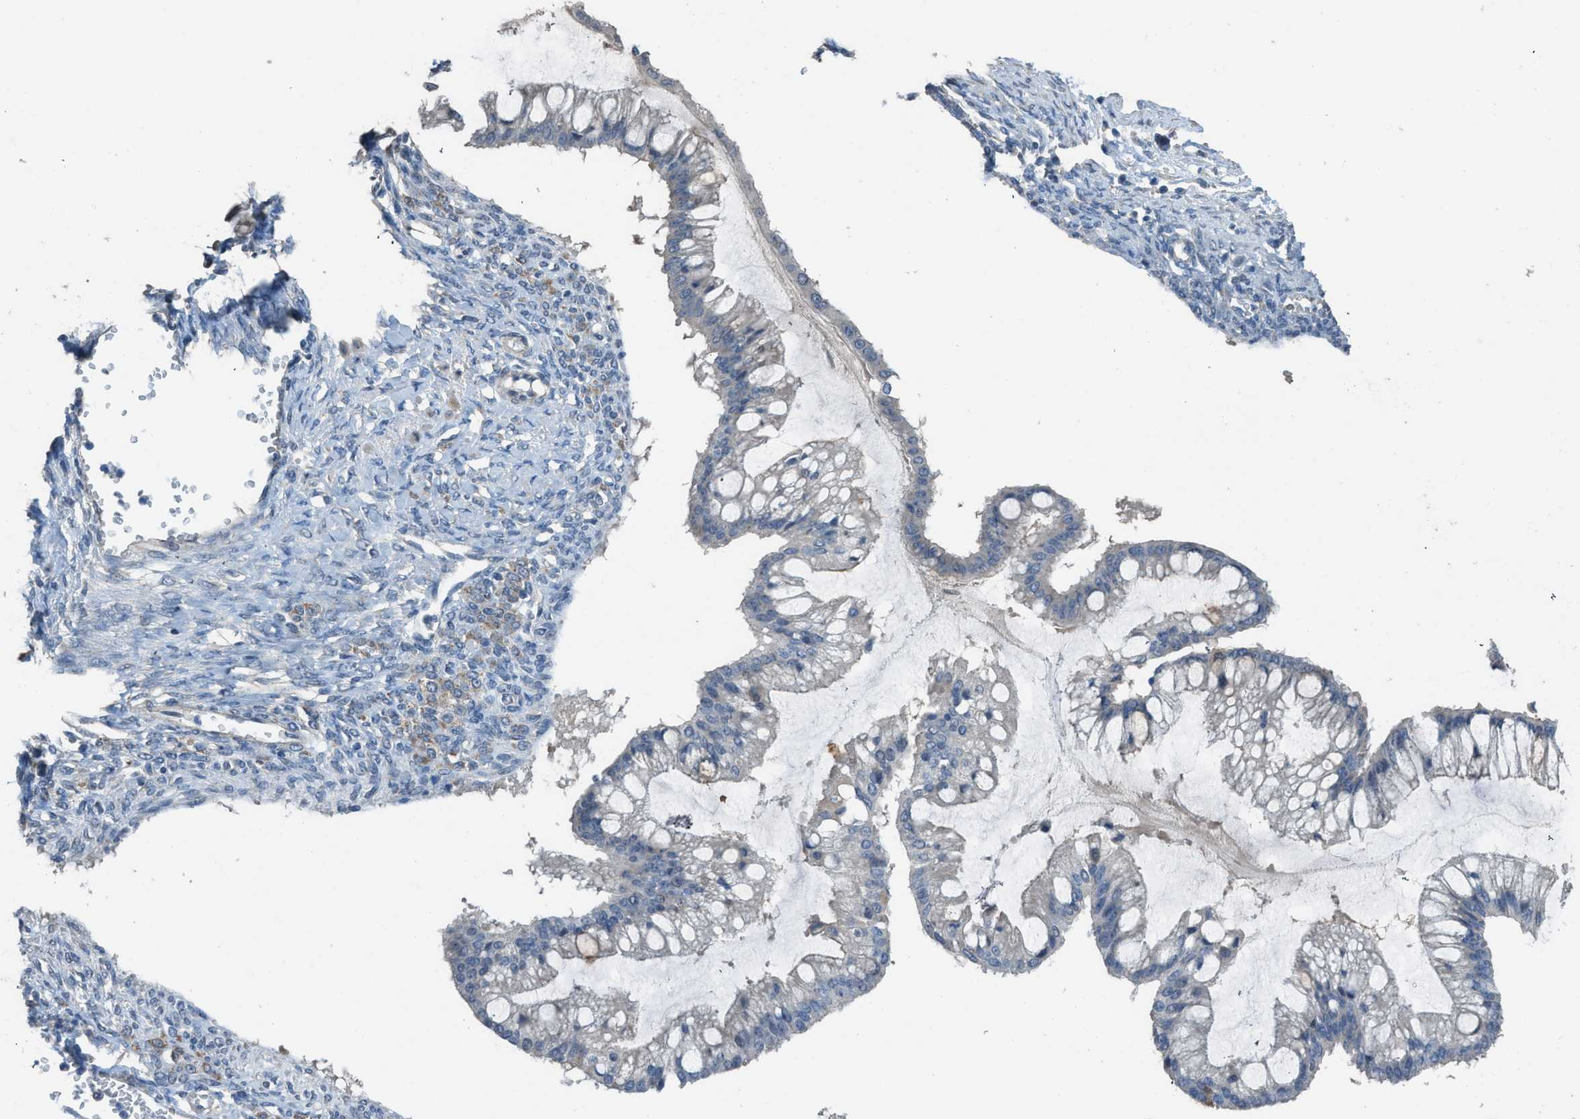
{"staining": {"intensity": "weak", "quantity": "<25%", "location": "cytoplasmic/membranous"}, "tissue": "ovarian cancer", "cell_type": "Tumor cells", "image_type": "cancer", "snomed": [{"axis": "morphology", "description": "Cystadenocarcinoma, mucinous, NOS"}, {"axis": "topography", "description": "Ovary"}], "caption": "Ovarian cancer stained for a protein using immunohistochemistry (IHC) demonstrates no staining tumor cells.", "gene": "TIMD4", "patient": {"sex": "female", "age": 73}}